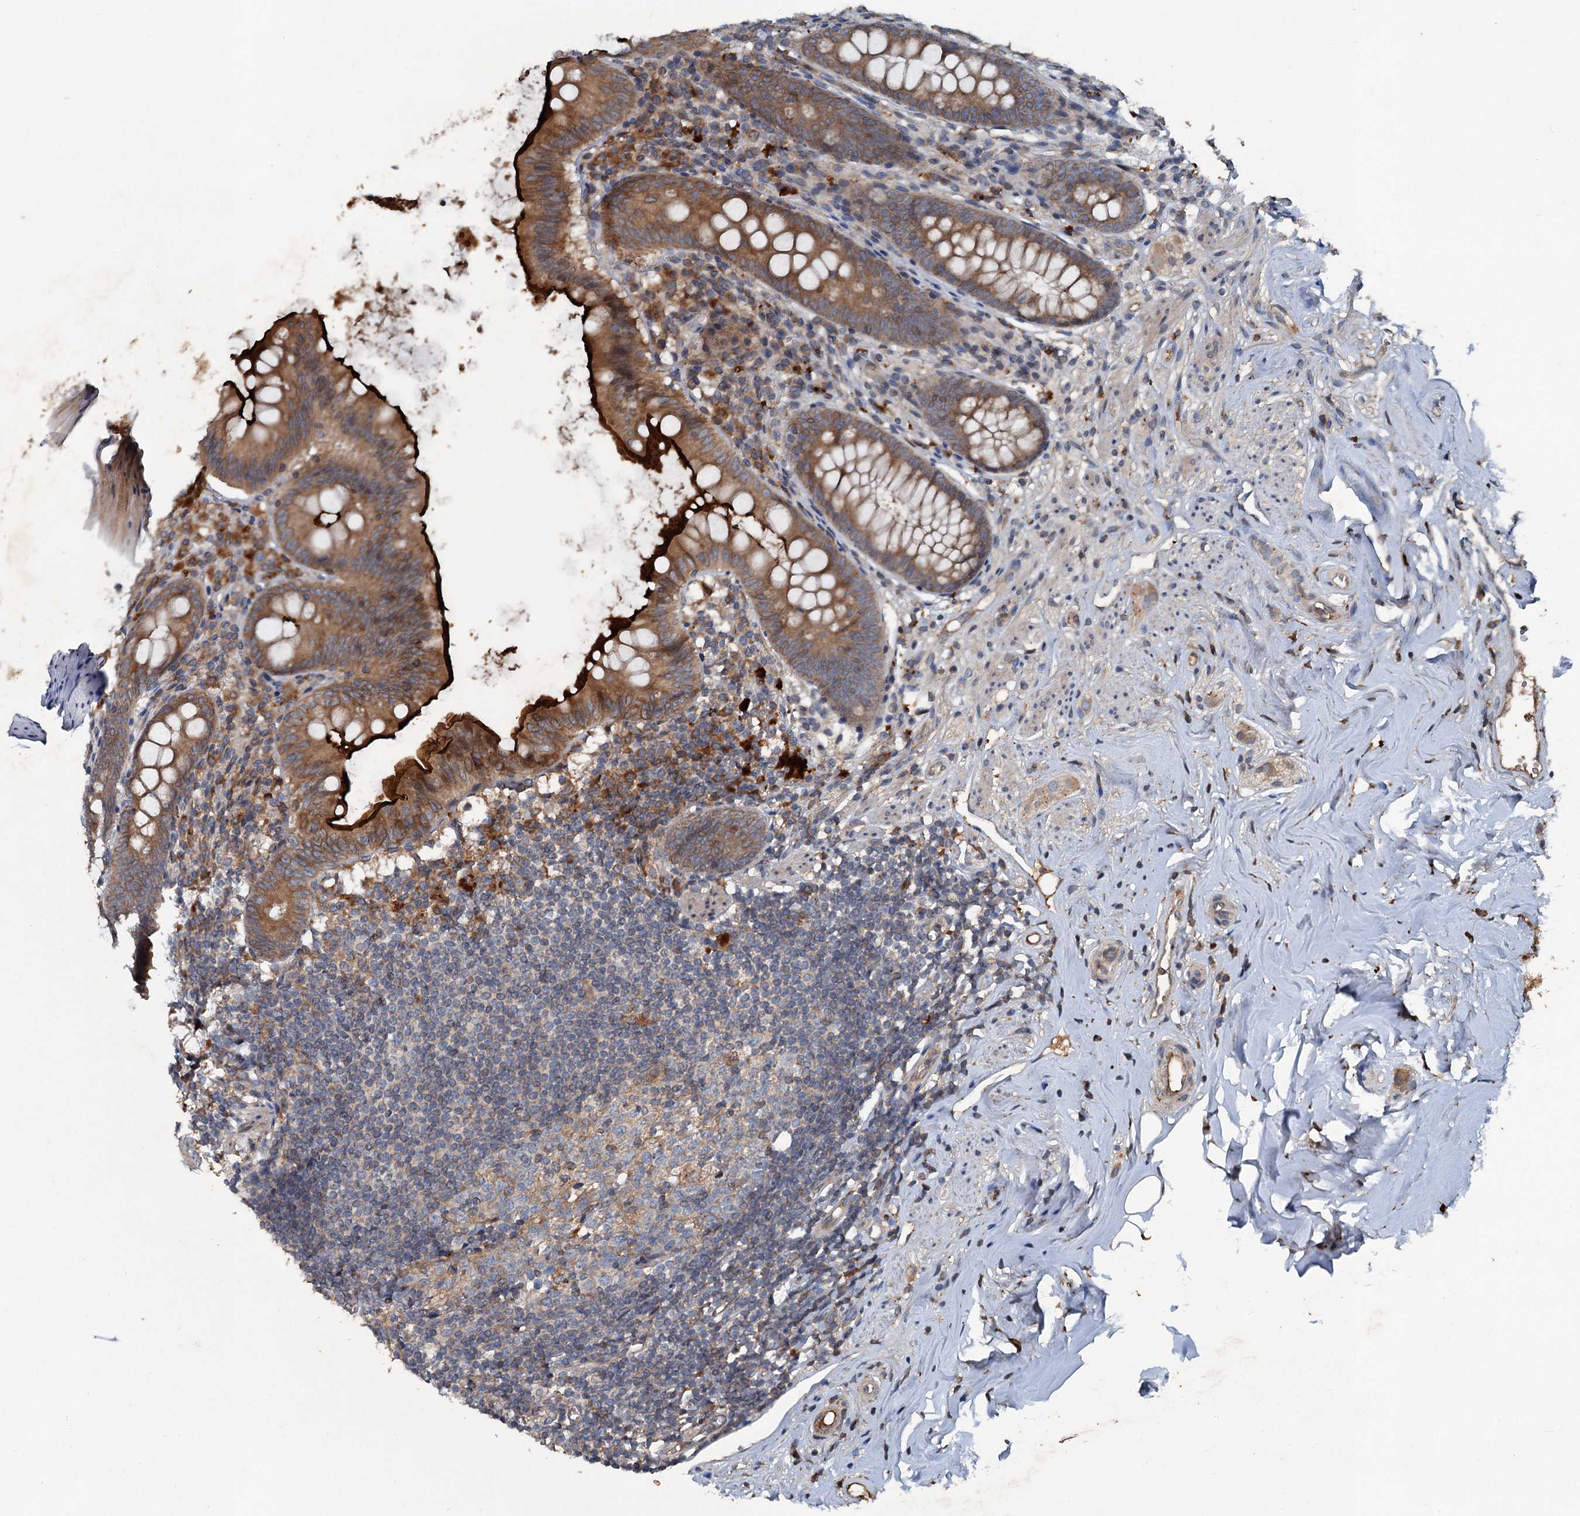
{"staining": {"intensity": "strong", "quantity": "25%-75%", "location": "cytoplasmic/membranous"}, "tissue": "appendix", "cell_type": "Glandular cells", "image_type": "normal", "snomed": [{"axis": "morphology", "description": "Normal tissue, NOS"}, {"axis": "topography", "description": "Appendix"}], "caption": "Strong cytoplasmic/membranous positivity for a protein is present in approximately 25%-75% of glandular cells of normal appendix using immunohistochemistry.", "gene": "TAPBPL", "patient": {"sex": "female", "age": 51}}